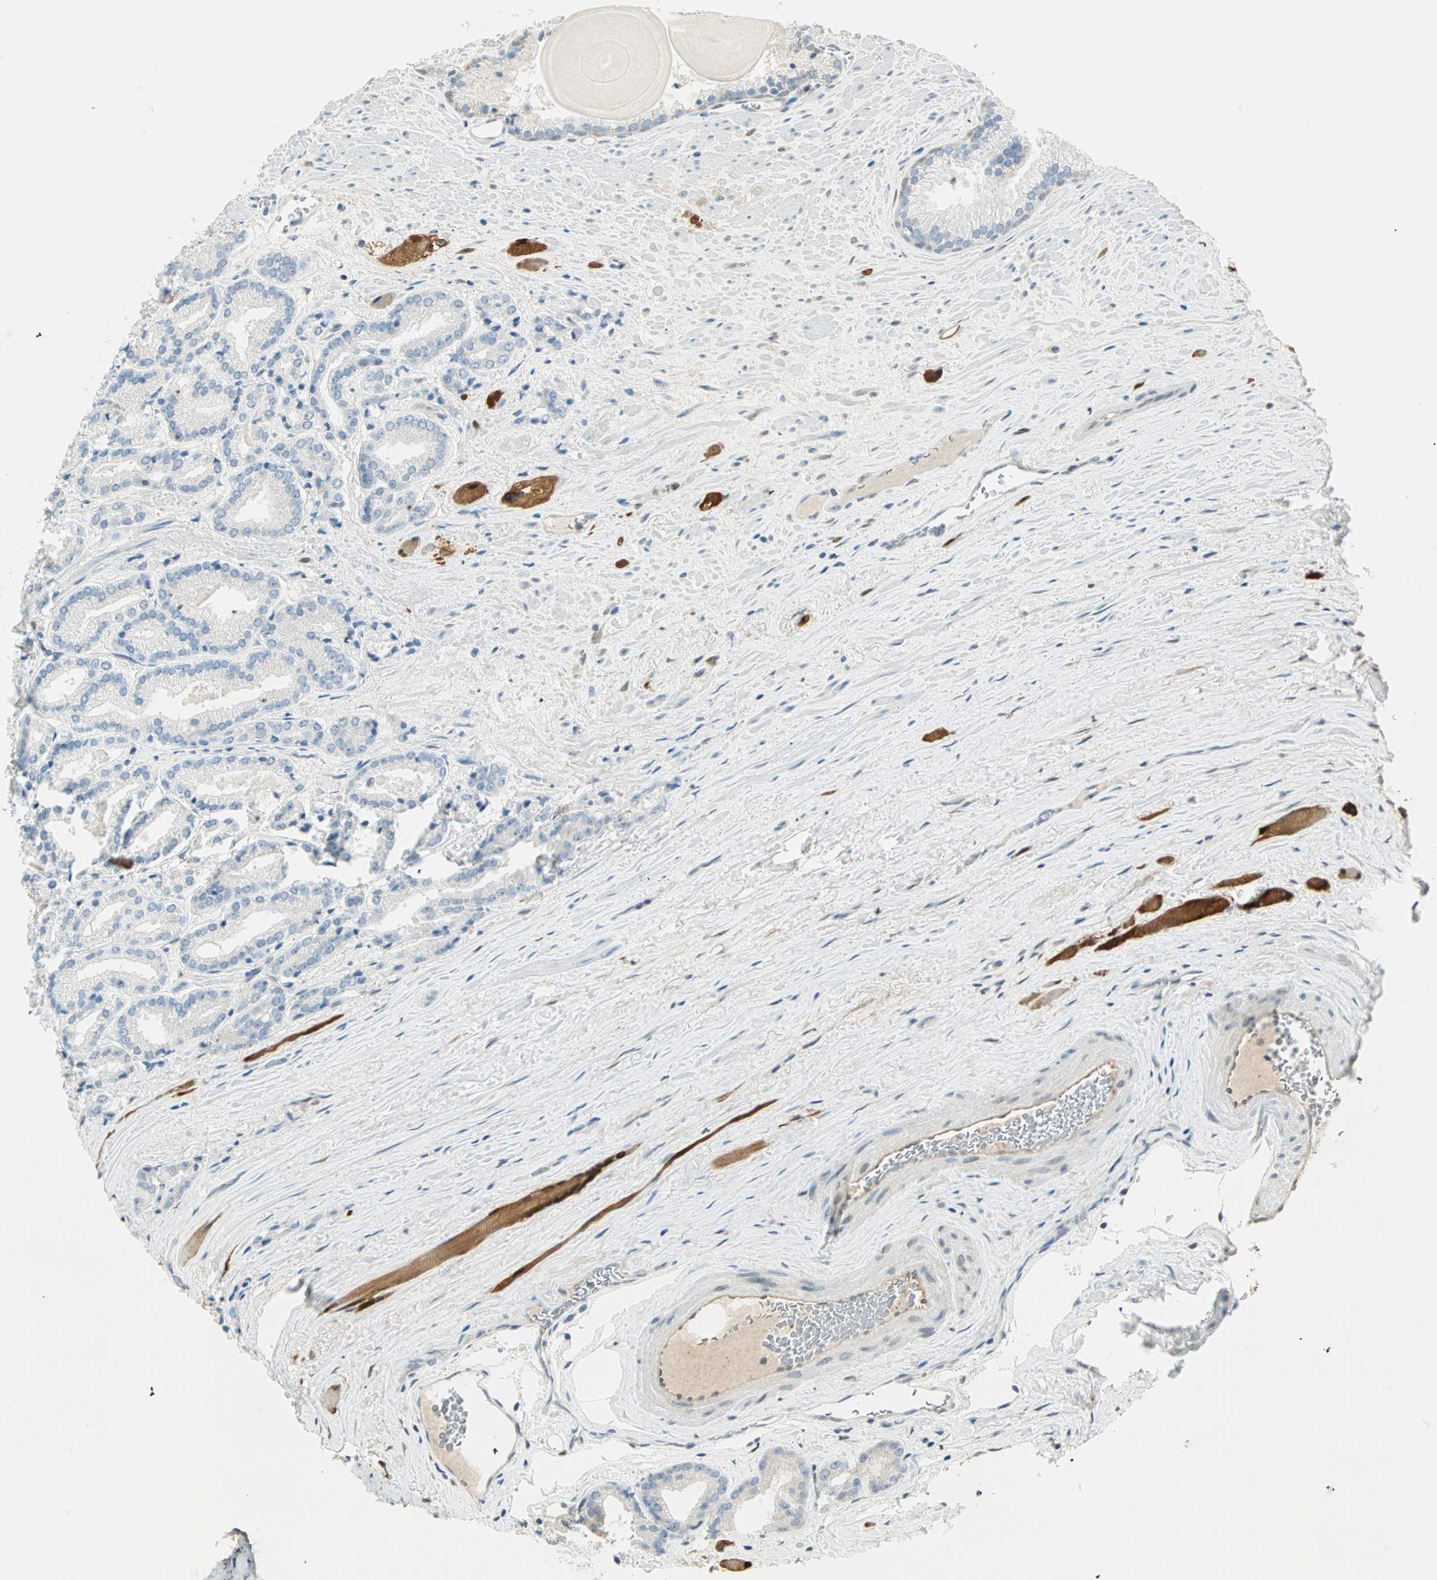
{"staining": {"intensity": "negative", "quantity": "none", "location": "none"}, "tissue": "prostate cancer", "cell_type": "Tumor cells", "image_type": "cancer", "snomed": [{"axis": "morphology", "description": "Adenocarcinoma, Low grade"}, {"axis": "topography", "description": "Prostate"}], "caption": "IHC micrograph of human prostate cancer stained for a protein (brown), which shows no positivity in tumor cells. (Stains: DAB (3,3'-diaminobenzidine) immunohistochemistry with hematoxylin counter stain, Microscopy: brightfield microscopy at high magnification).", "gene": "S100A1", "patient": {"sex": "male", "age": 59}}